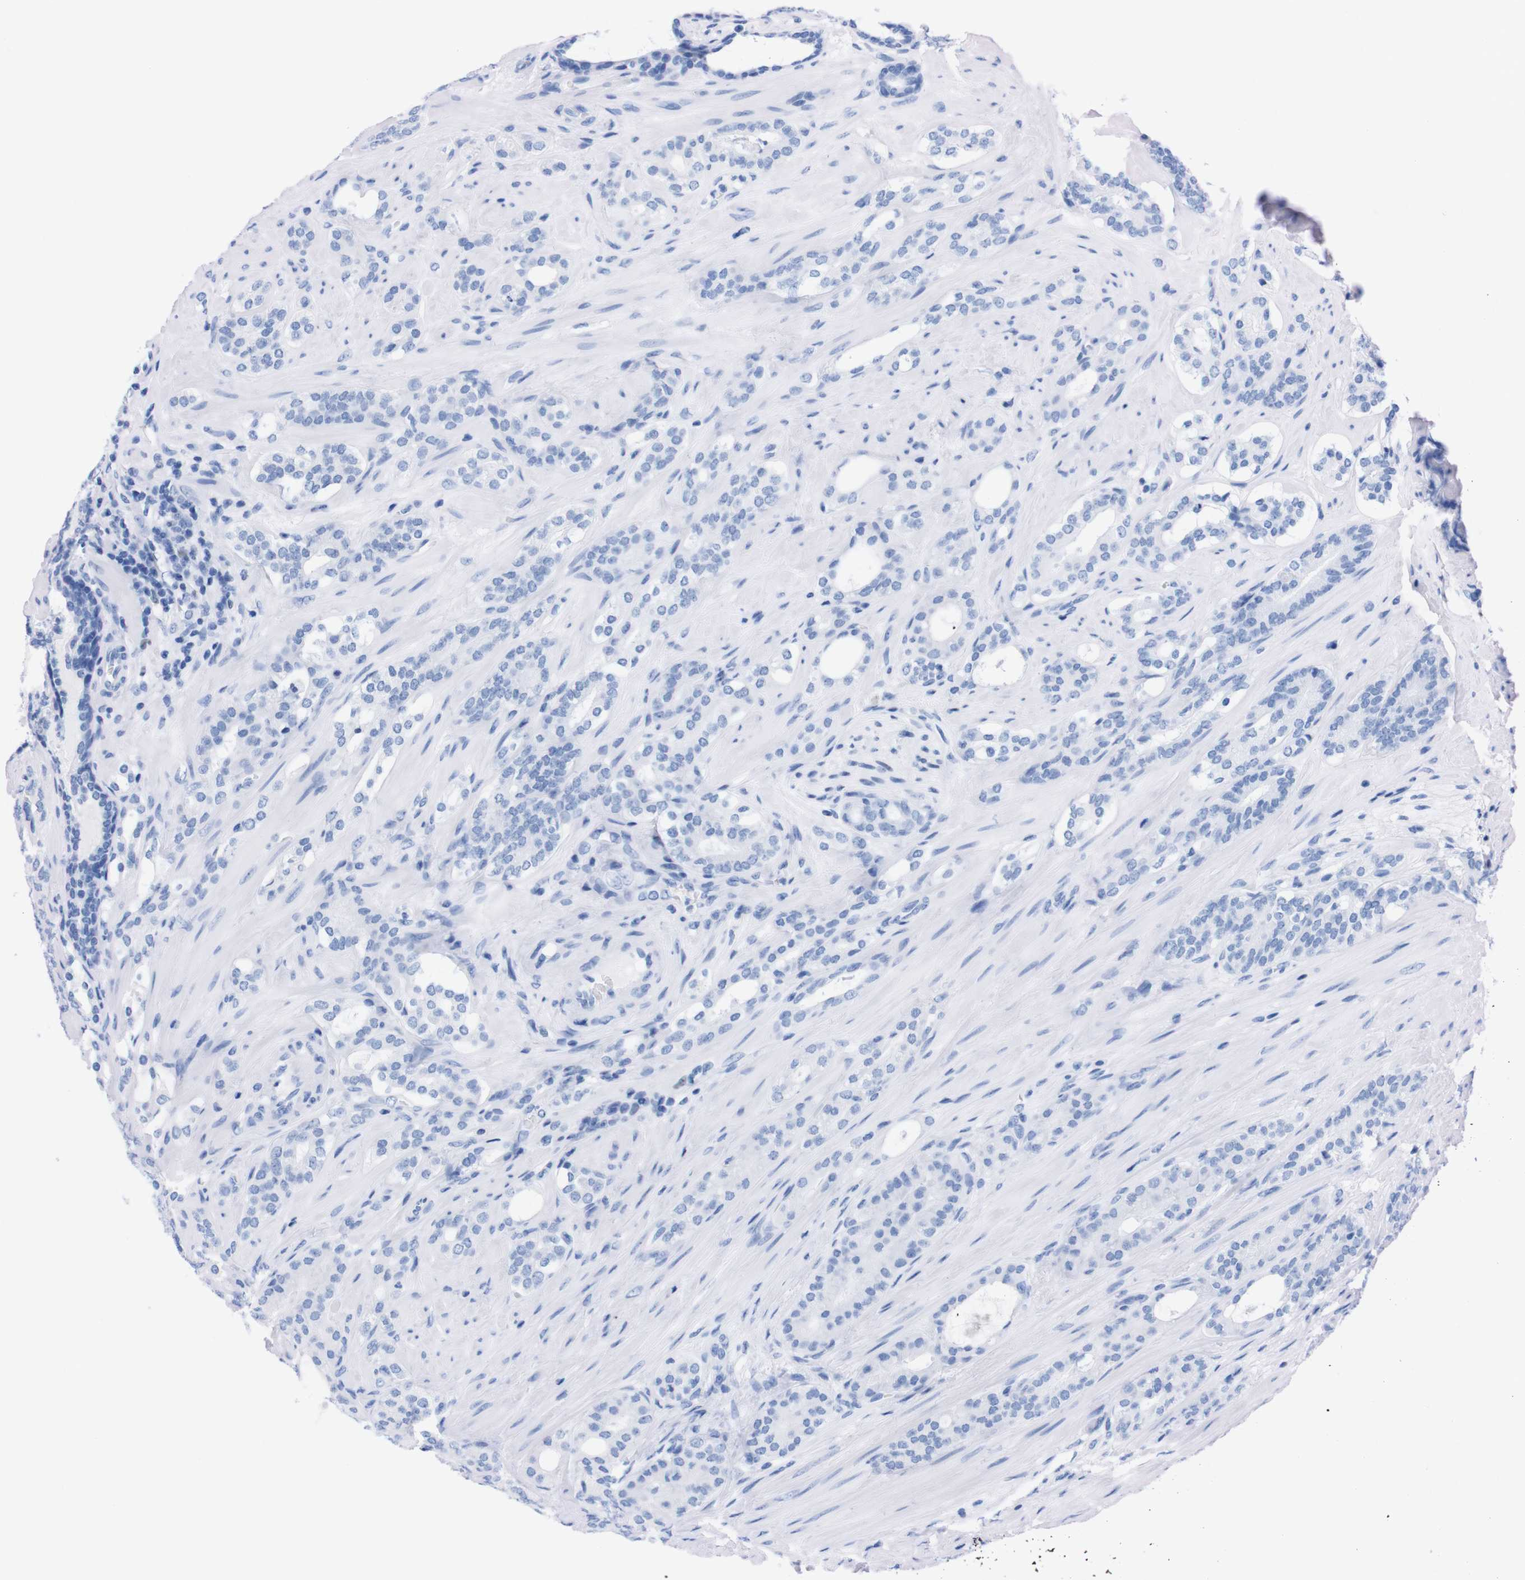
{"staining": {"intensity": "negative", "quantity": "none", "location": "none"}, "tissue": "prostate cancer", "cell_type": "Tumor cells", "image_type": "cancer", "snomed": [{"axis": "morphology", "description": "Adenocarcinoma, Low grade"}, {"axis": "topography", "description": "Prostate"}], "caption": "Prostate adenocarcinoma (low-grade) was stained to show a protein in brown. There is no significant staining in tumor cells.", "gene": "P2RY12", "patient": {"sex": "male", "age": 63}}